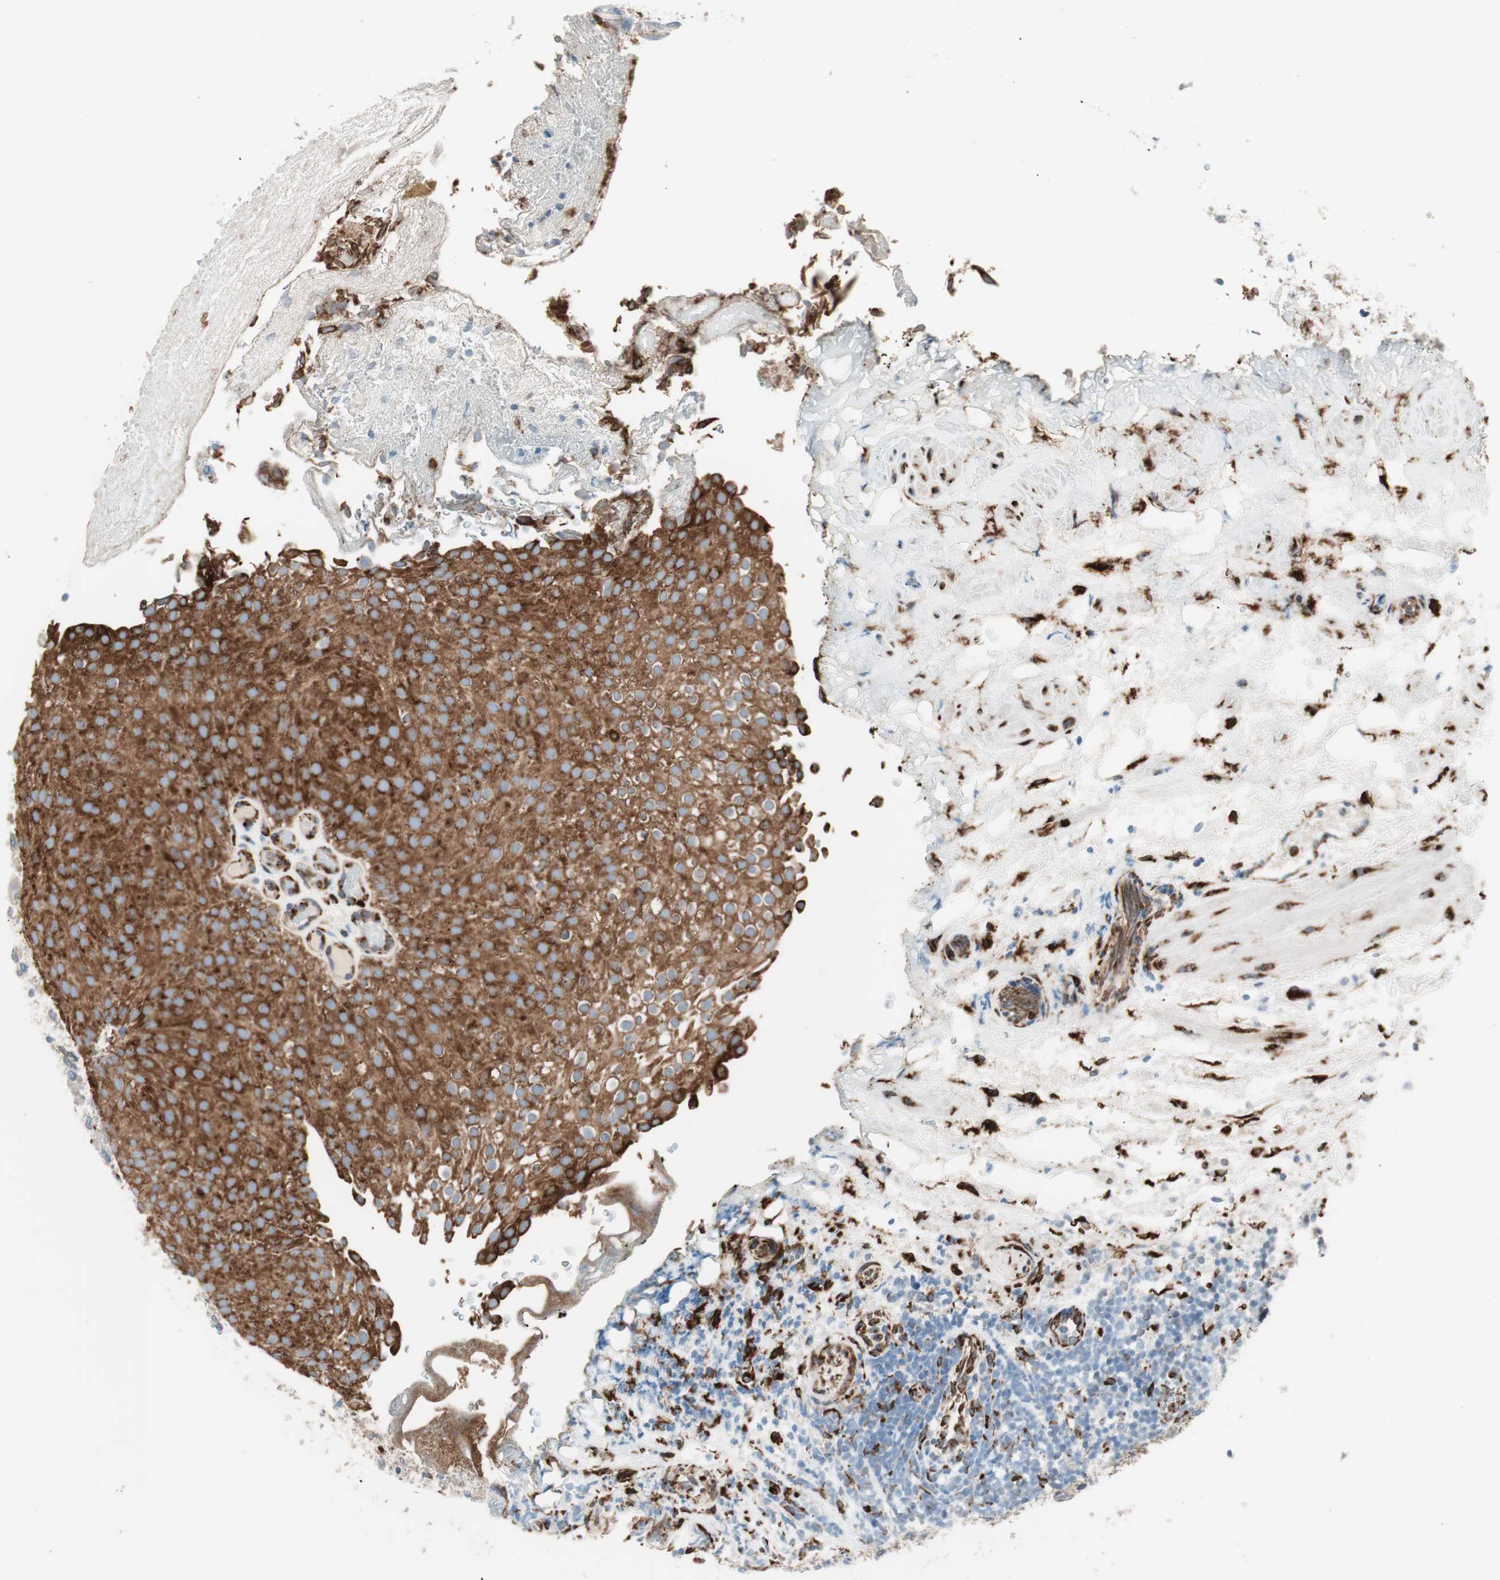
{"staining": {"intensity": "strong", "quantity": ">75%", "location": "cytoplasmic/membranous"}, "tissue": "urothelial cancer", "cell_type": "Tumor cells", "image_type": "cancer", "snomed": [{"axis": "morphology", "description": "Urothelial carcinoma, Low grade"}, {"axis": "topography", "description": "Urinary bladder"}], "caption": "Immunohistochemistry (IHC) of human low-grade urothelial carcinoma exhibits high levels of strong cytoplasmic/membranous positivity in approximately >75% of tumor cells.", "gene": "P4HTM", "patient": {"sex": "male", "age": 78}}